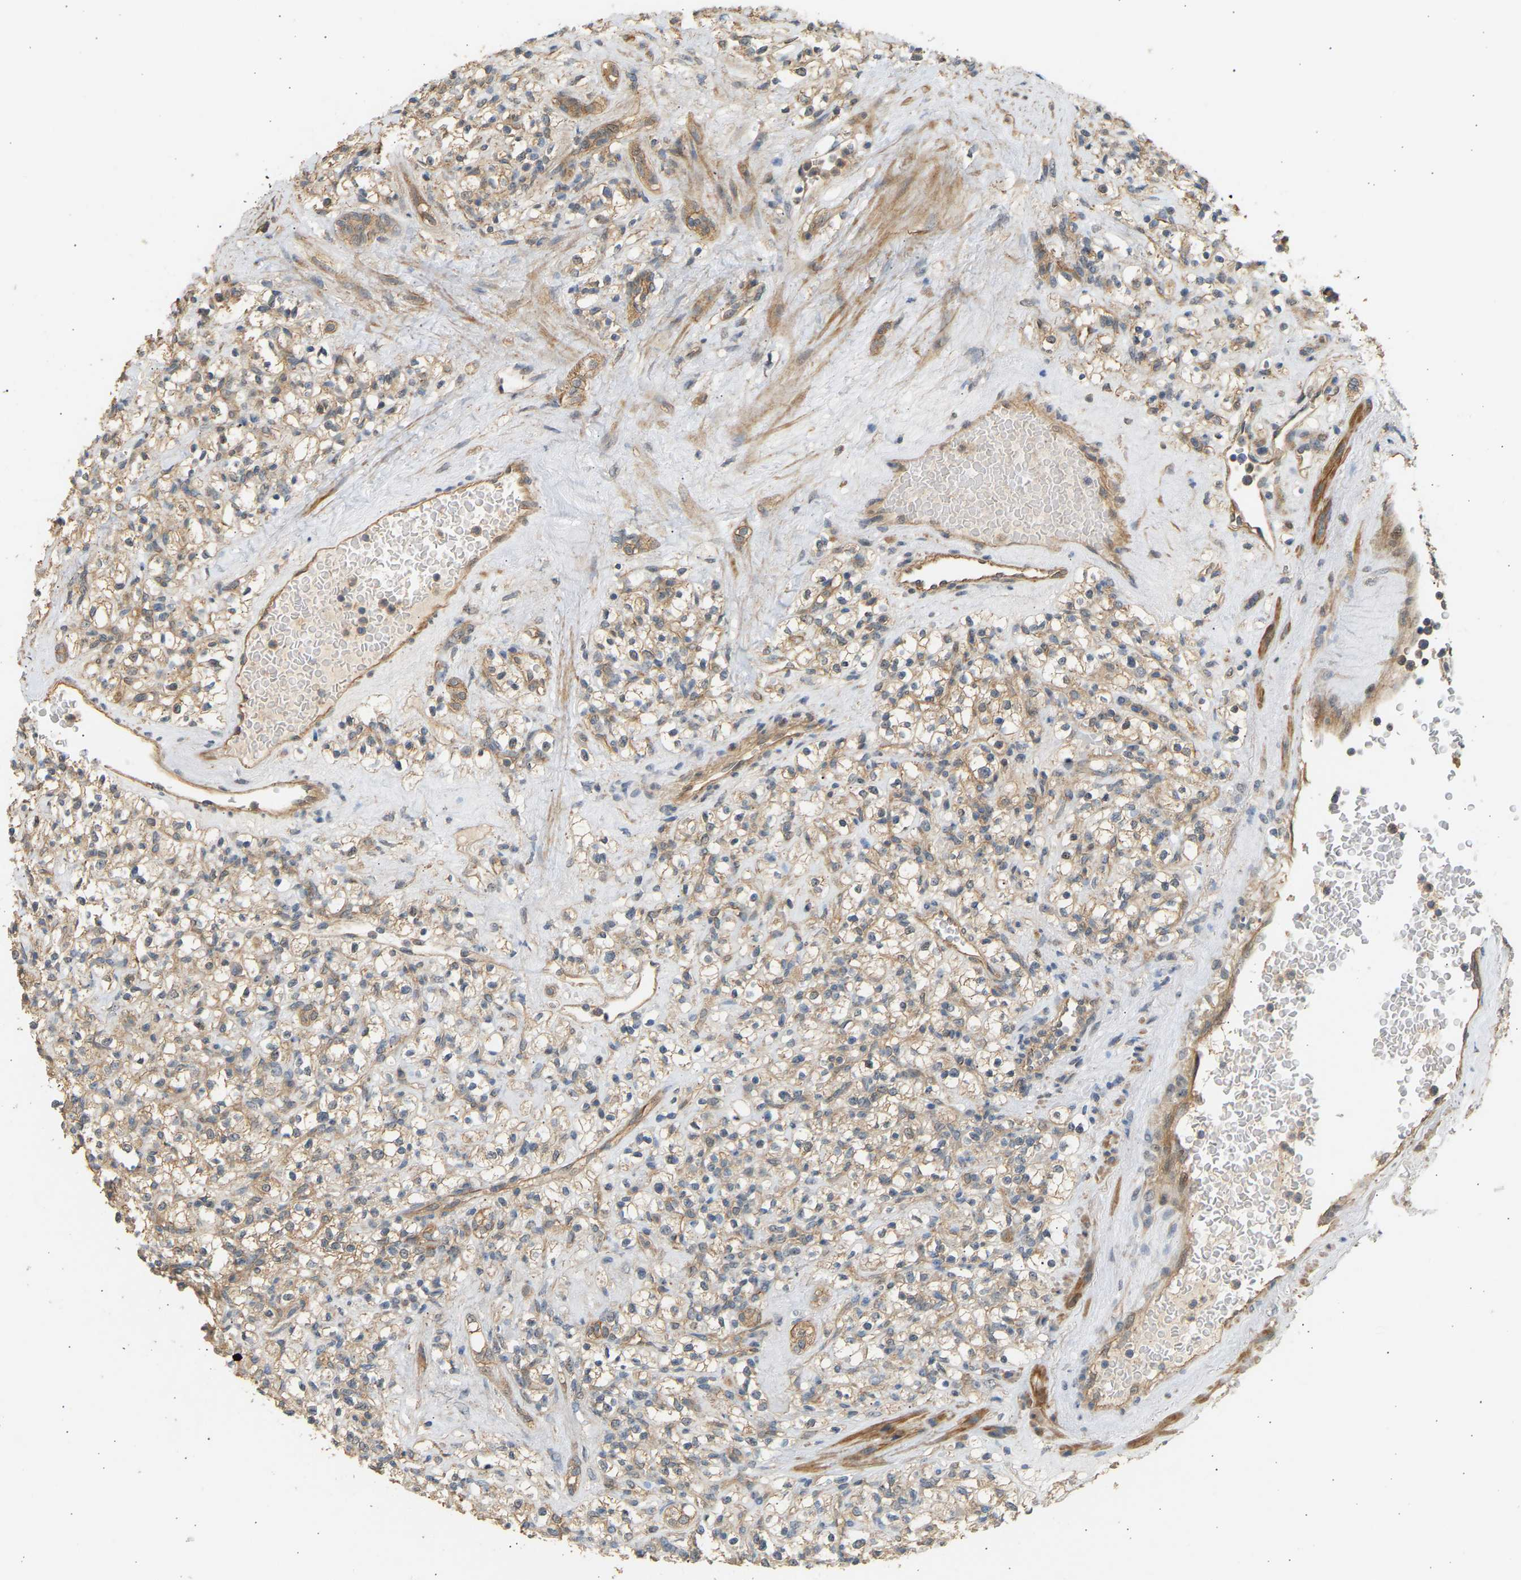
{"staining": {"intensity": "moderate", "quantity": ">75%", "location": "cytoplasmic/membranous"}, "tissue": "renal cancer", "cell_type": "Tumor cells", "image_type": "cancer", "snomed": [{"axis": "morphology", "description": "Normal tissue, NOS"}, {"axis": "morphology", "description": "Adenocarcinoma, NOS"}, {"axis": "topography", "description": "Kidney"}], "caption": "Immunohistochemical staining of adenocarcinoma (renal) reveals medium levels of moderate cytoplasmic/membranous protein positivity in about >75% of tumor cells.", "gene": "RGL1", "patient": {"sex": "female", "age": 72}}